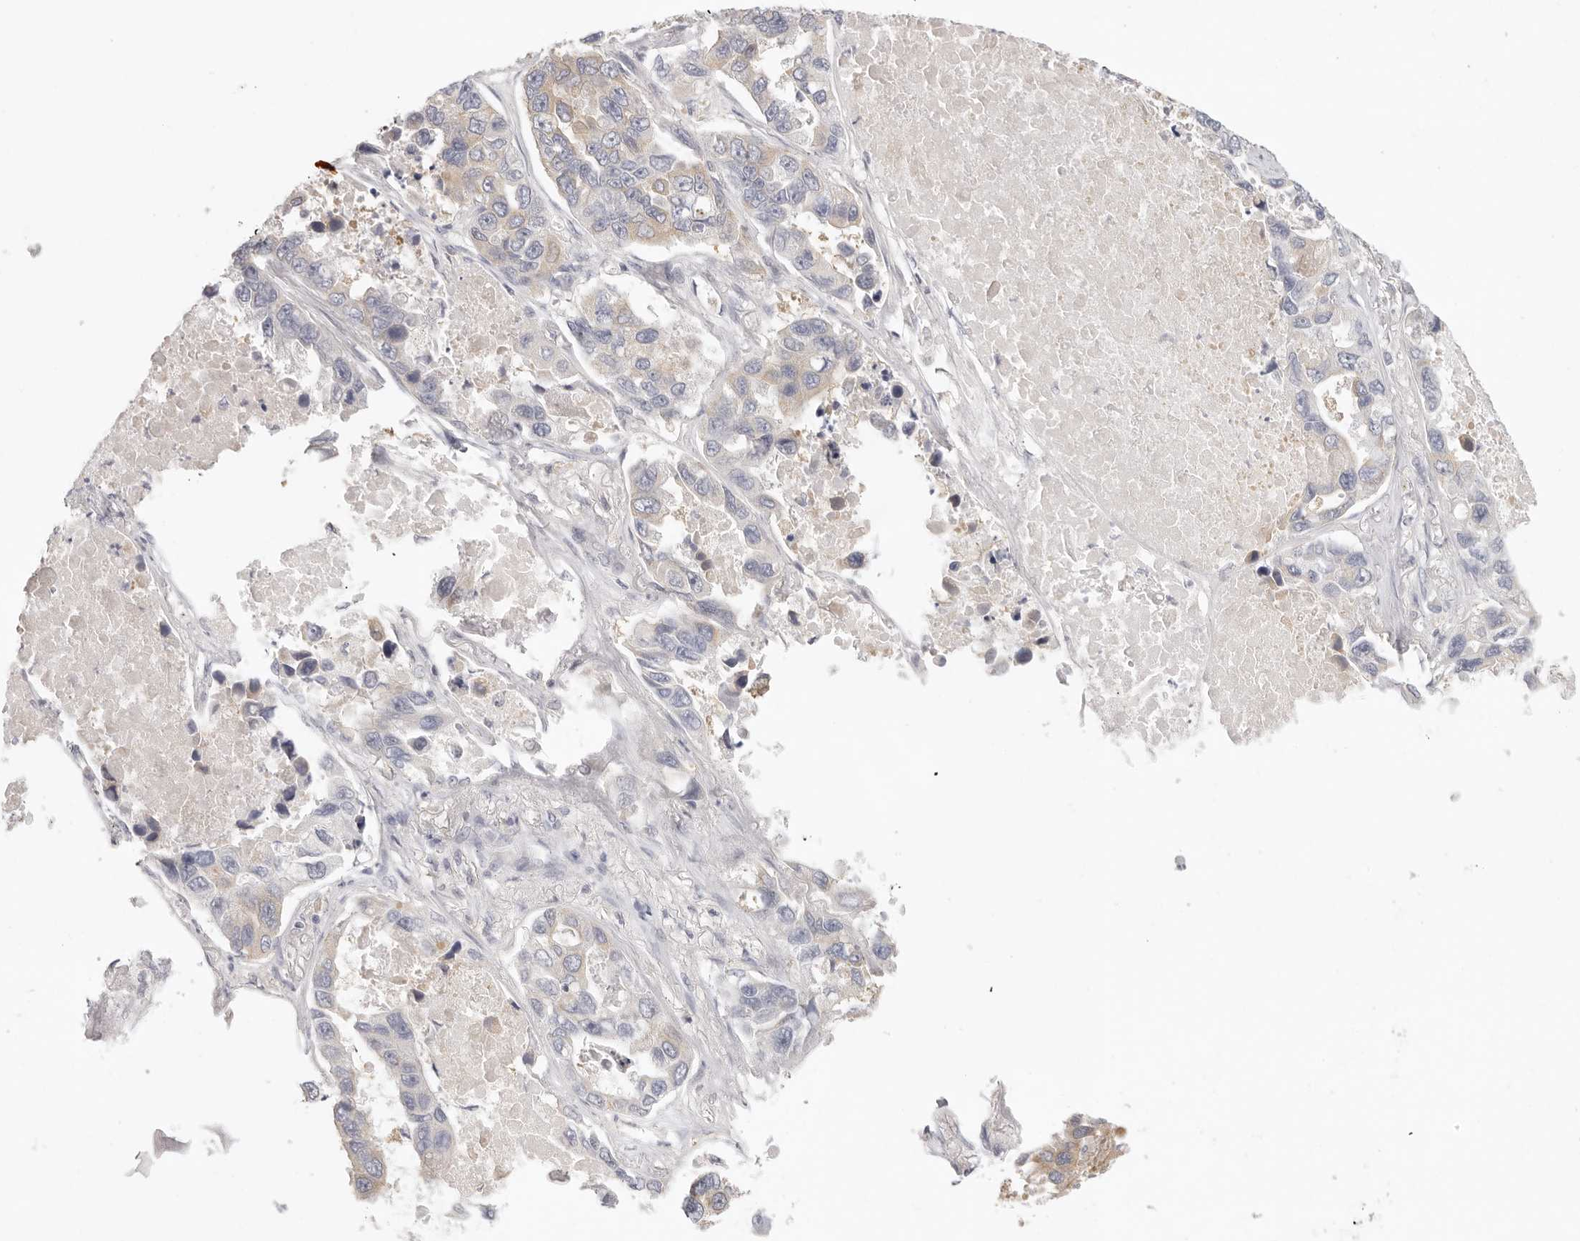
{"staining": {"intensity": "negative", "quantity": "none", "location": "none"}, "tissue": "lung cancer", "cell_type": "Tumor cells", "image_type": "cancer", "snomed": [{"axis": "morphology", "description": "Adenocarcinoma, NOS"}, {"axis": "topography", "description": "Lung"}], "caption": "The histopathology image exhibits no staining of tumor cells in lung cancer.", "gene": "AHDC1", "patient": {"sex": "male", "age": 64}}